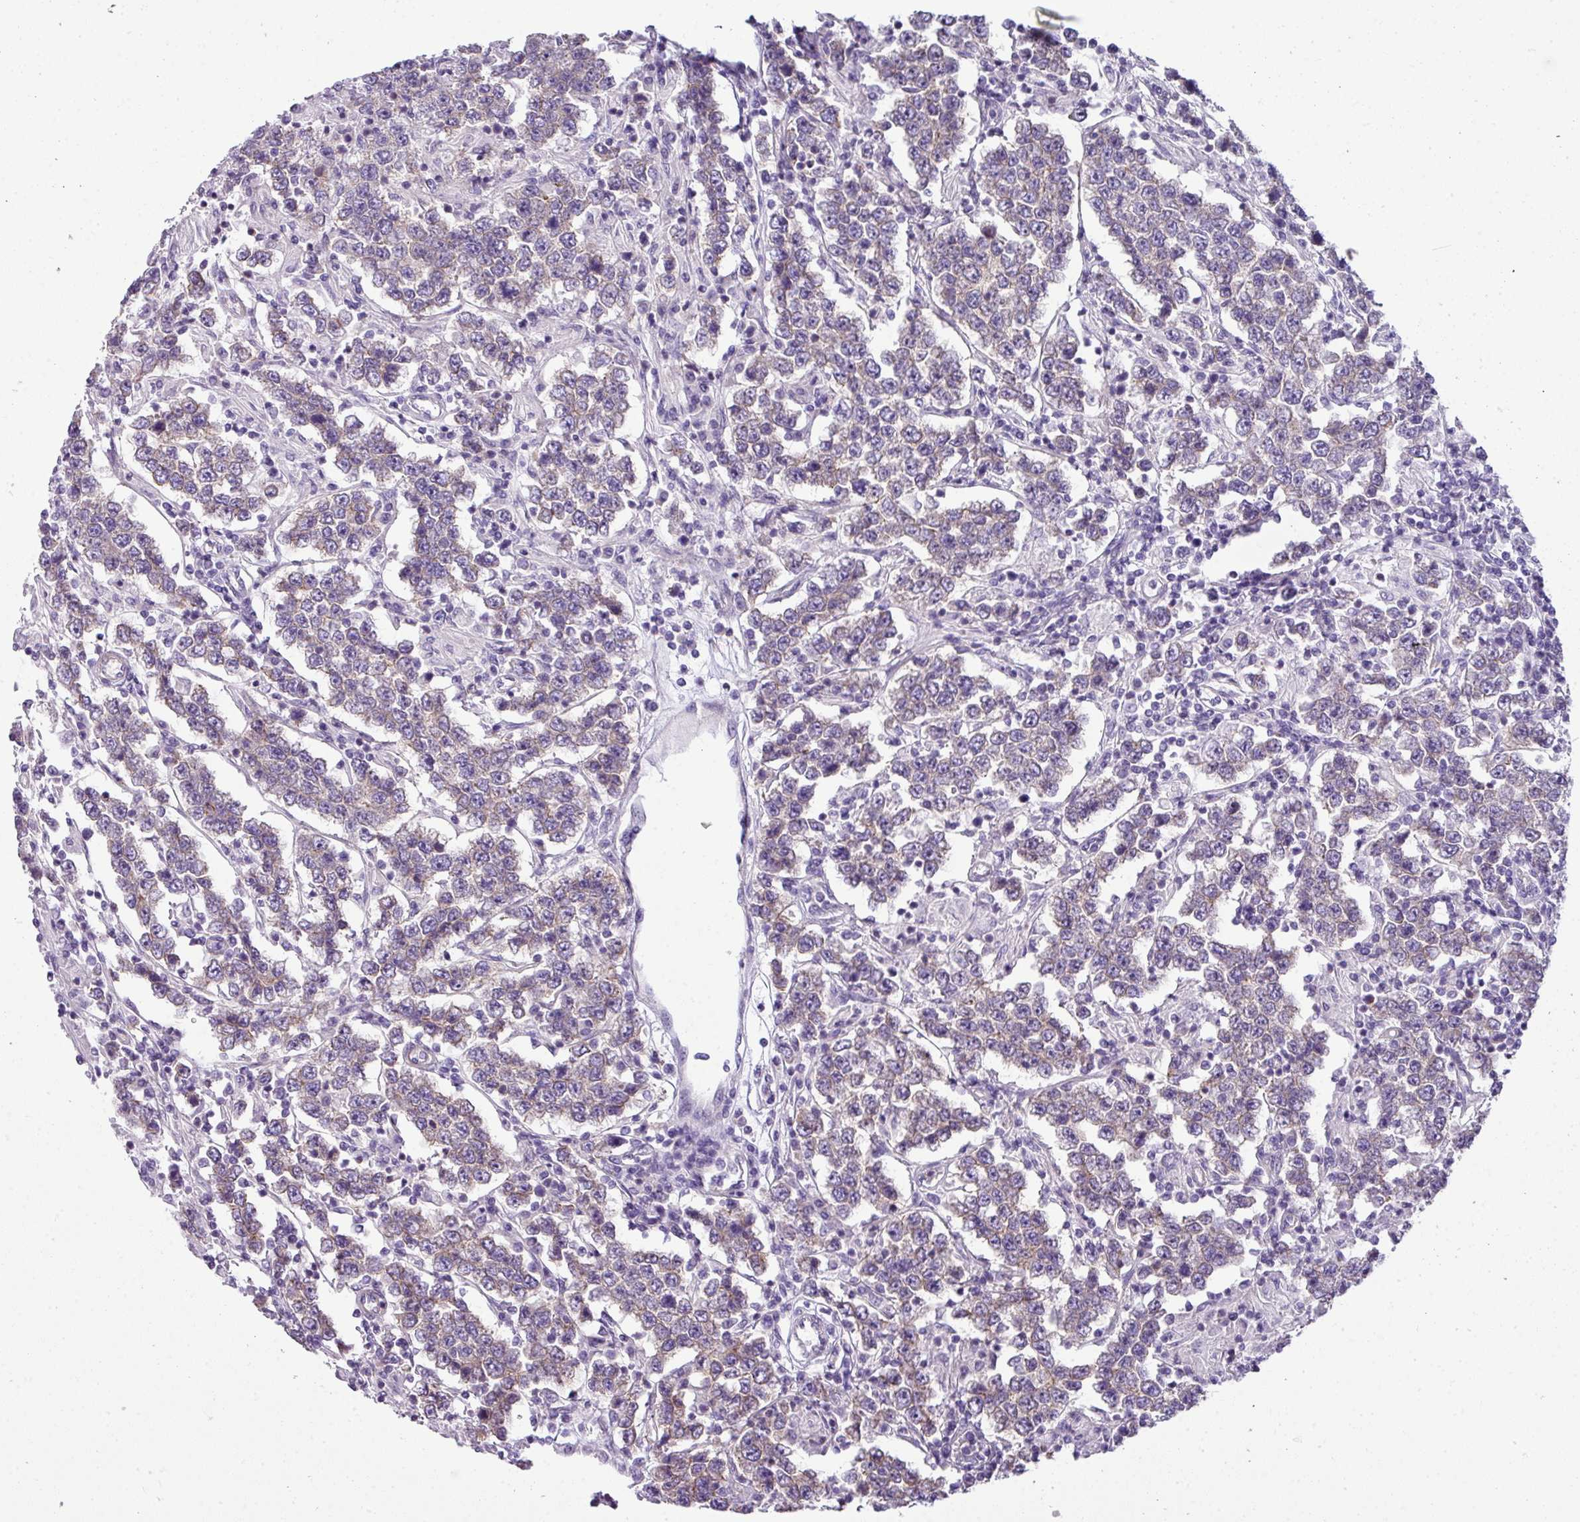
{"staining": {"intensity": "negative", "quantity": "none", "location": "none"}, "tissue": "testis cancer", "cell_type": "Tumor cells", "image_type": "cancer", "snomed": [{"axis": "morphology", "description": "Normal tissue, NOS"}, {"axis": "morphology", "description": "Urothelial carcinoma, High grade"}, {"axis": "morphology", "description": "Seminoma, NOS"}, {"axis": "morphology", "description": "Carcinoma, Embryonal, NOS"}, {"axis": "topography", "description": "Urinary bladder"}, {"axis": "topography", "description": "Testis"}], "caption": "Testis cancer was stained to show a protein in brown. There is no significant expression in tumor cells.", "gene": "PALS2", "patient": {"sex": "male", "age": 41}}